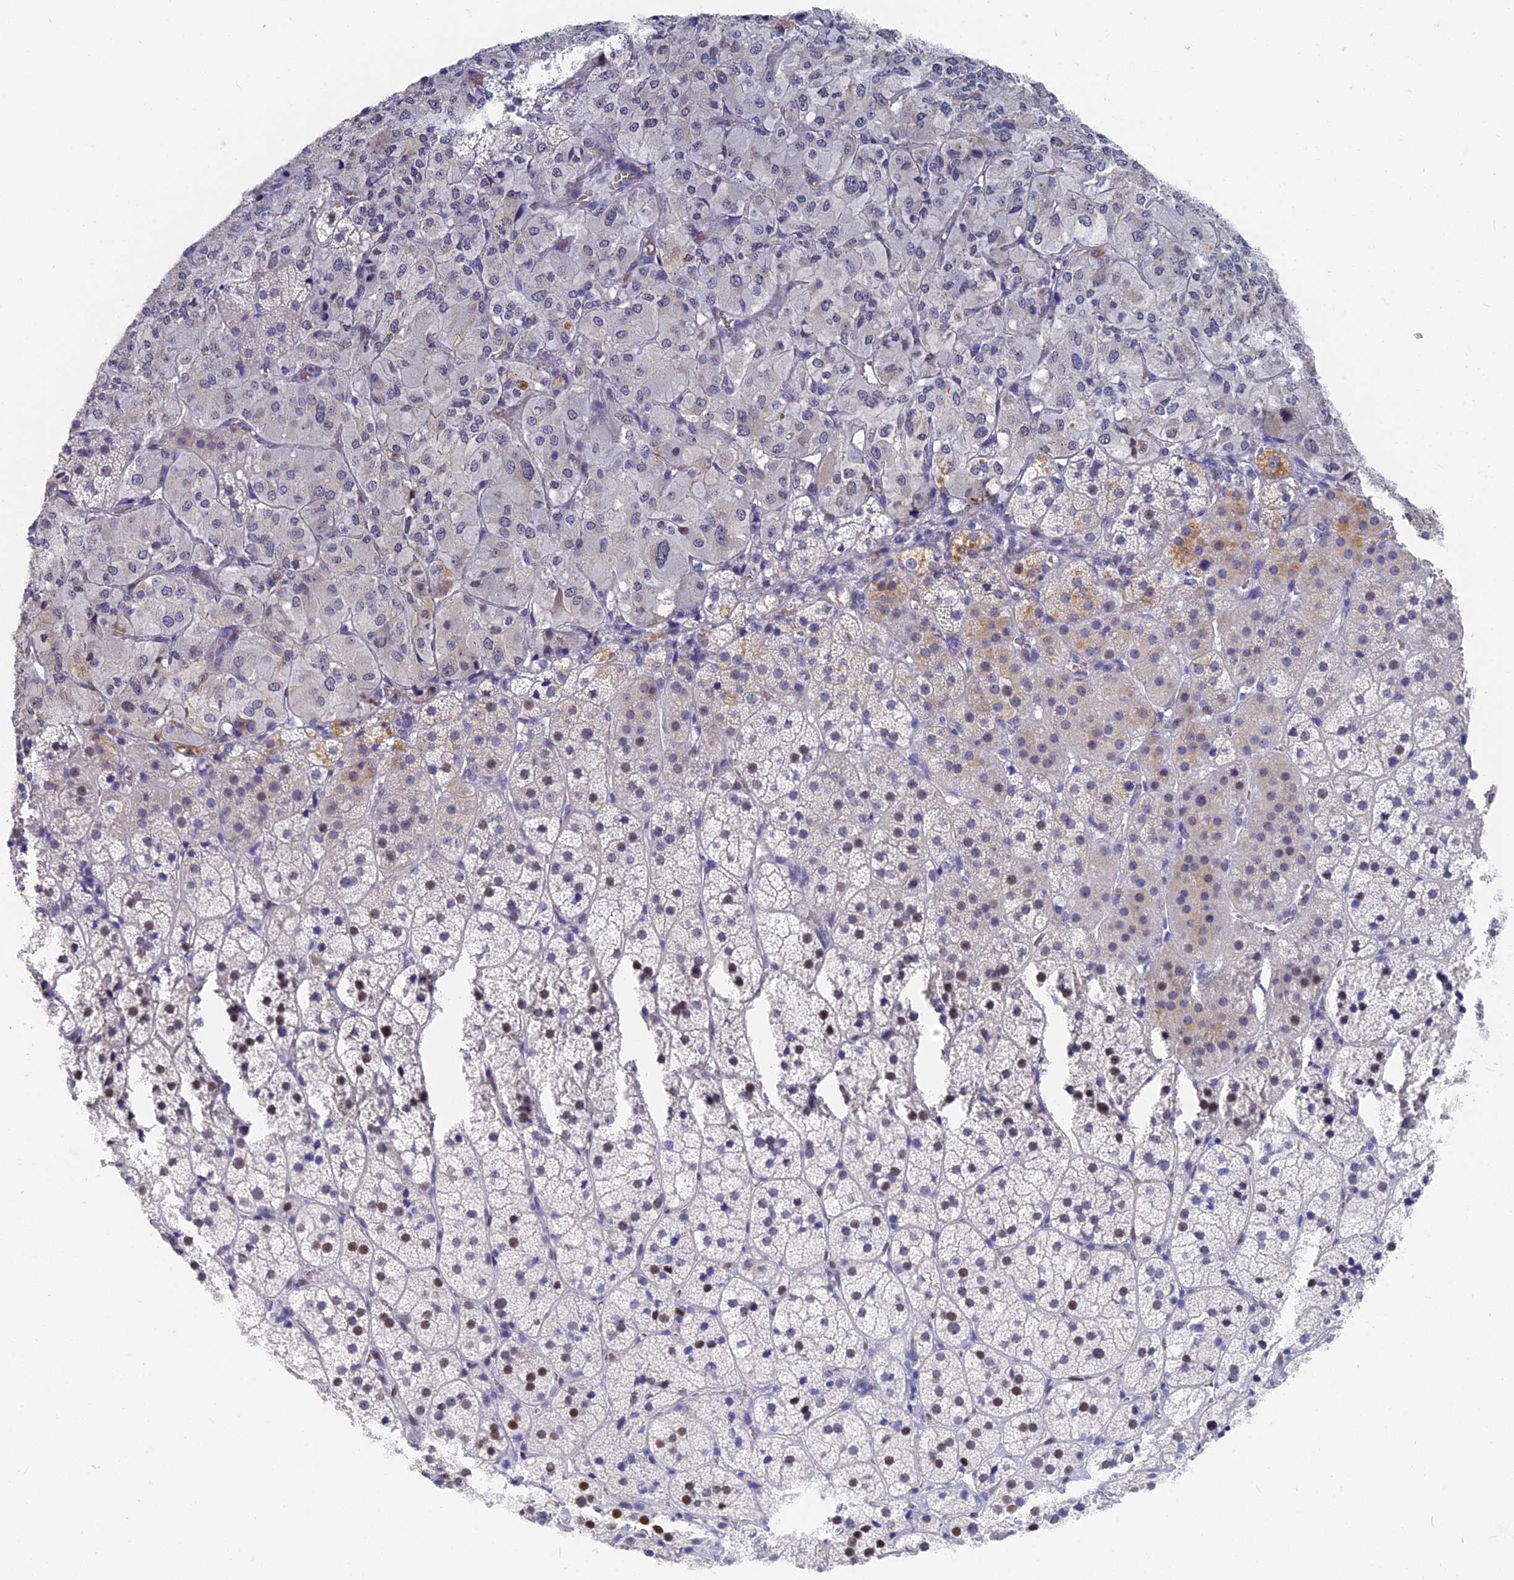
{"staining": {"intensity": "moderate", "quantity": "<25%", "location": "nuclear"}, "tissue": "adrenal gland", "cell_type": "Glandular cells", "image_type": "normal", "snomed": [{"axis": "morphology", "description": "Normal tissue, NOS"}, {"axis": "topography", "description": "Adrenal gland"}], "caption": "Approximately <25% of glandular cells in benign adrenal gland show moderate nuclear protein expression as visualized by brown immunohistochemical staining.", "gene": "VPS33B", "patient": {"sex": "female", "age": 44}}